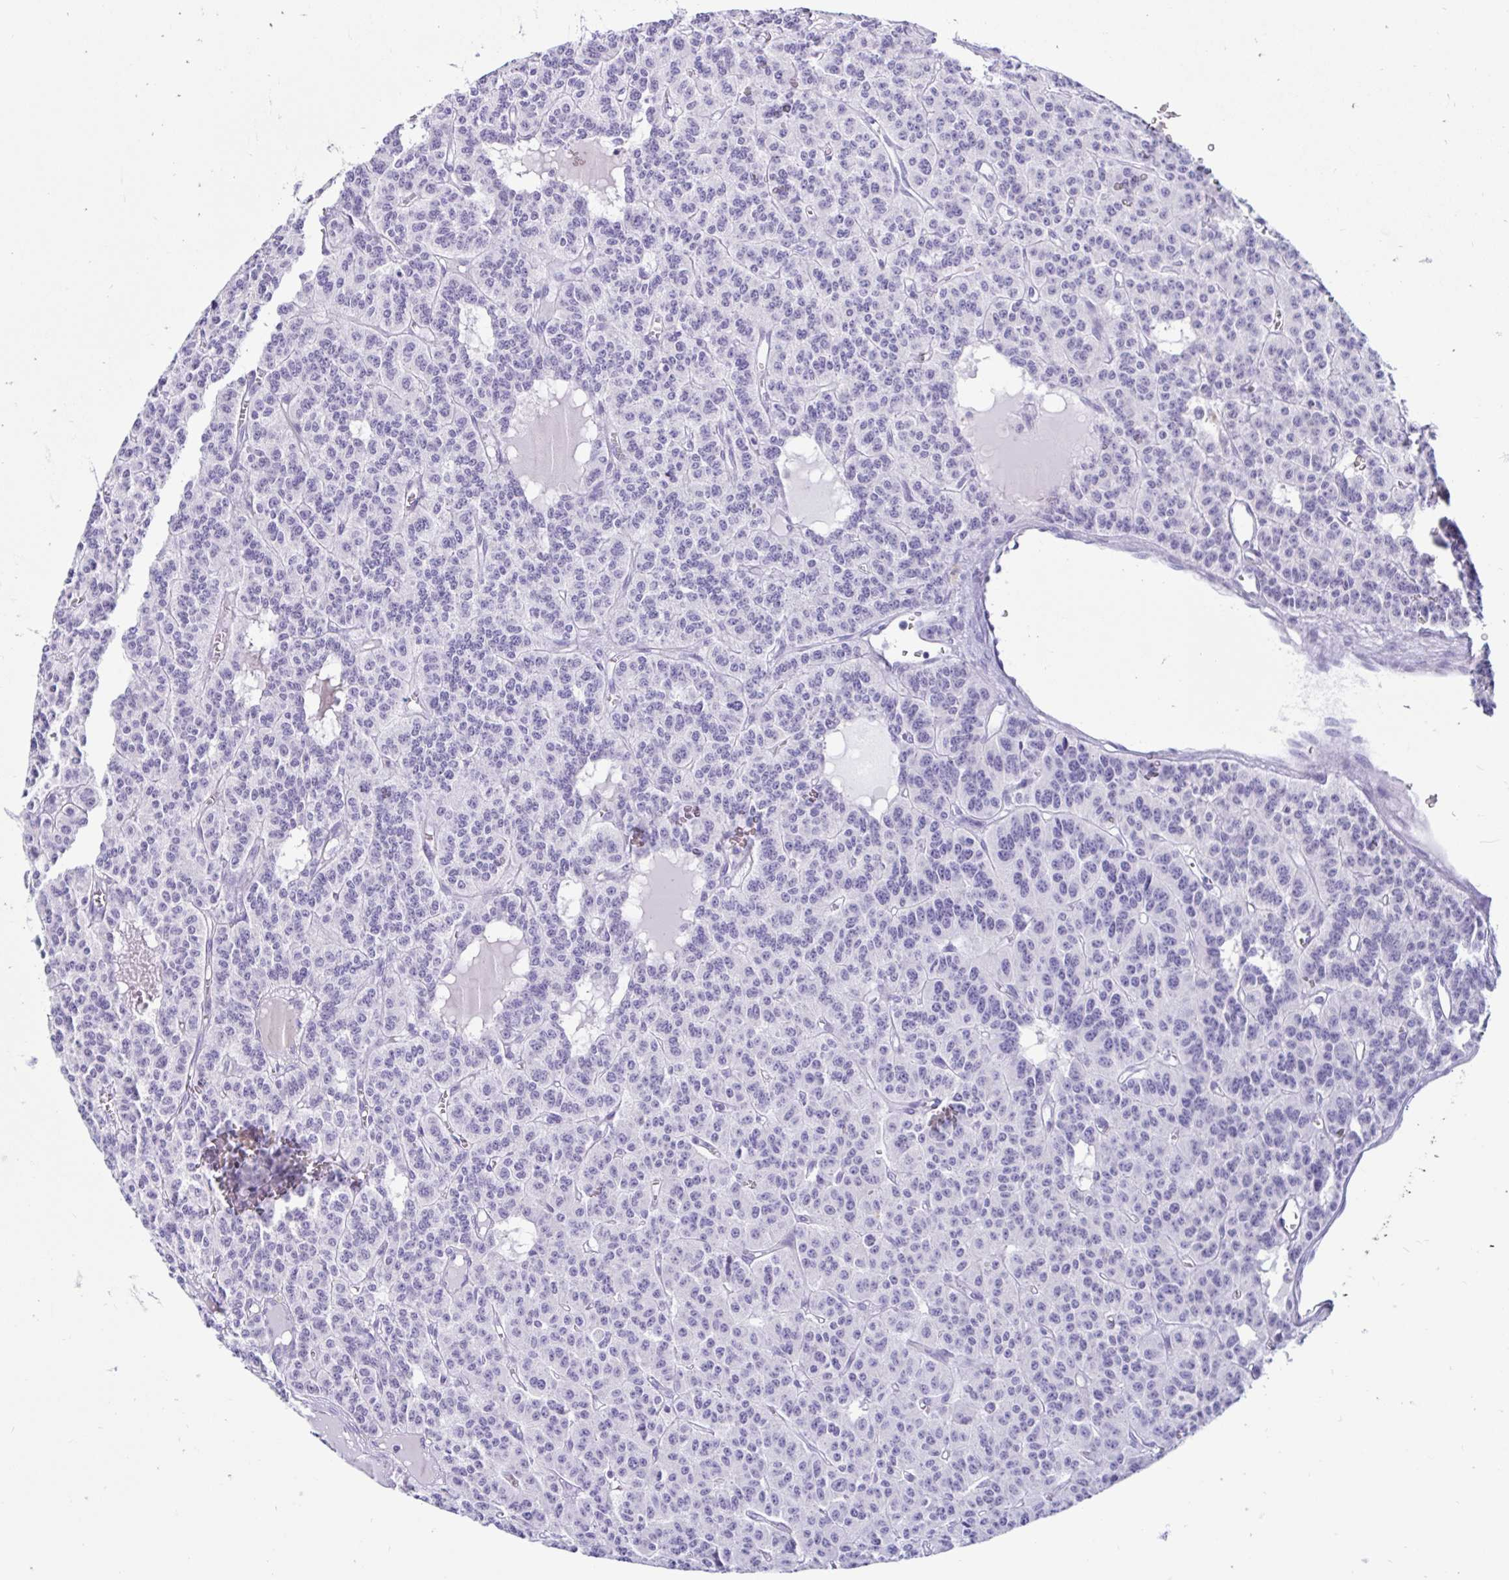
{"staining": {"intensity": "negative", "quantity": "none", "location": "none"}, "tissue": "carcinoid", "cell_type": "Tumor cells", "image_type": "cancer", "snomed": [{"axis": "morphology", "description": "Carcinoid, malignant, NOS"}, {"axis": "topography", "description": "Lung"}], "caption": "There is no significant positivity in tumor cells of malignant carcinoid.", "gene": "BEST1", "patient": {"sex": "female", "age": 71}}